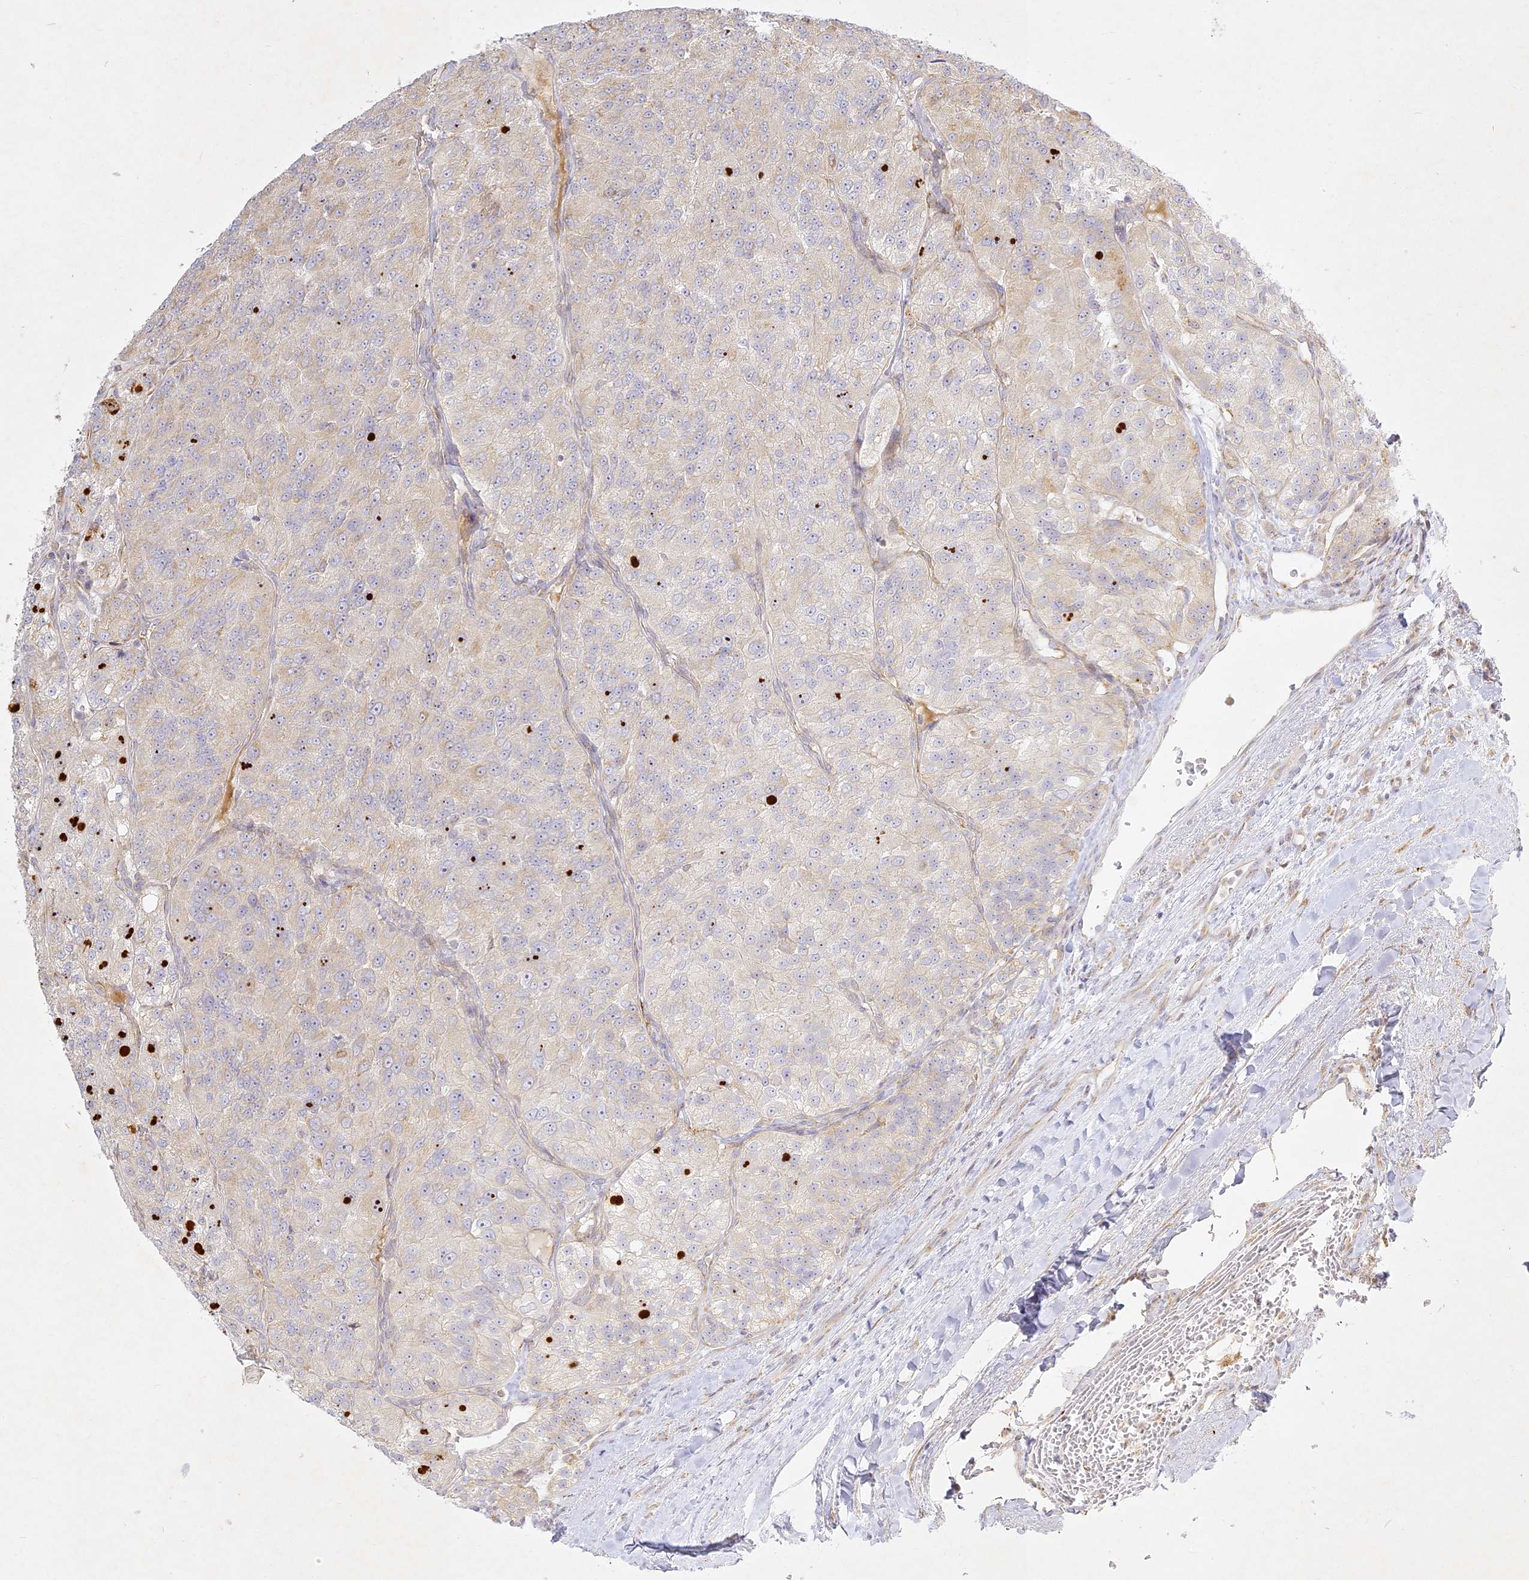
{"staining": {"intensity": "weak", "quantity": "<25%", "location": "cytoplasmic/membranous"}, "tissue": "renal cancer", "cell_type": "Tumor cells", "image_type": "cancer", "snomed": [{"axis": "morphology", "description": "Adenocarcinoma, NOS"}, {"axis": "topography", "description": "Kidney"}], "caption": "Immunohistochemistry (IHC) image of renal adenocarcinoma stained for a protein (brown), which displays no staining in tumor cells.", "gene": "SLC30A5", "patient": {"sex": "female", "age": 63}}